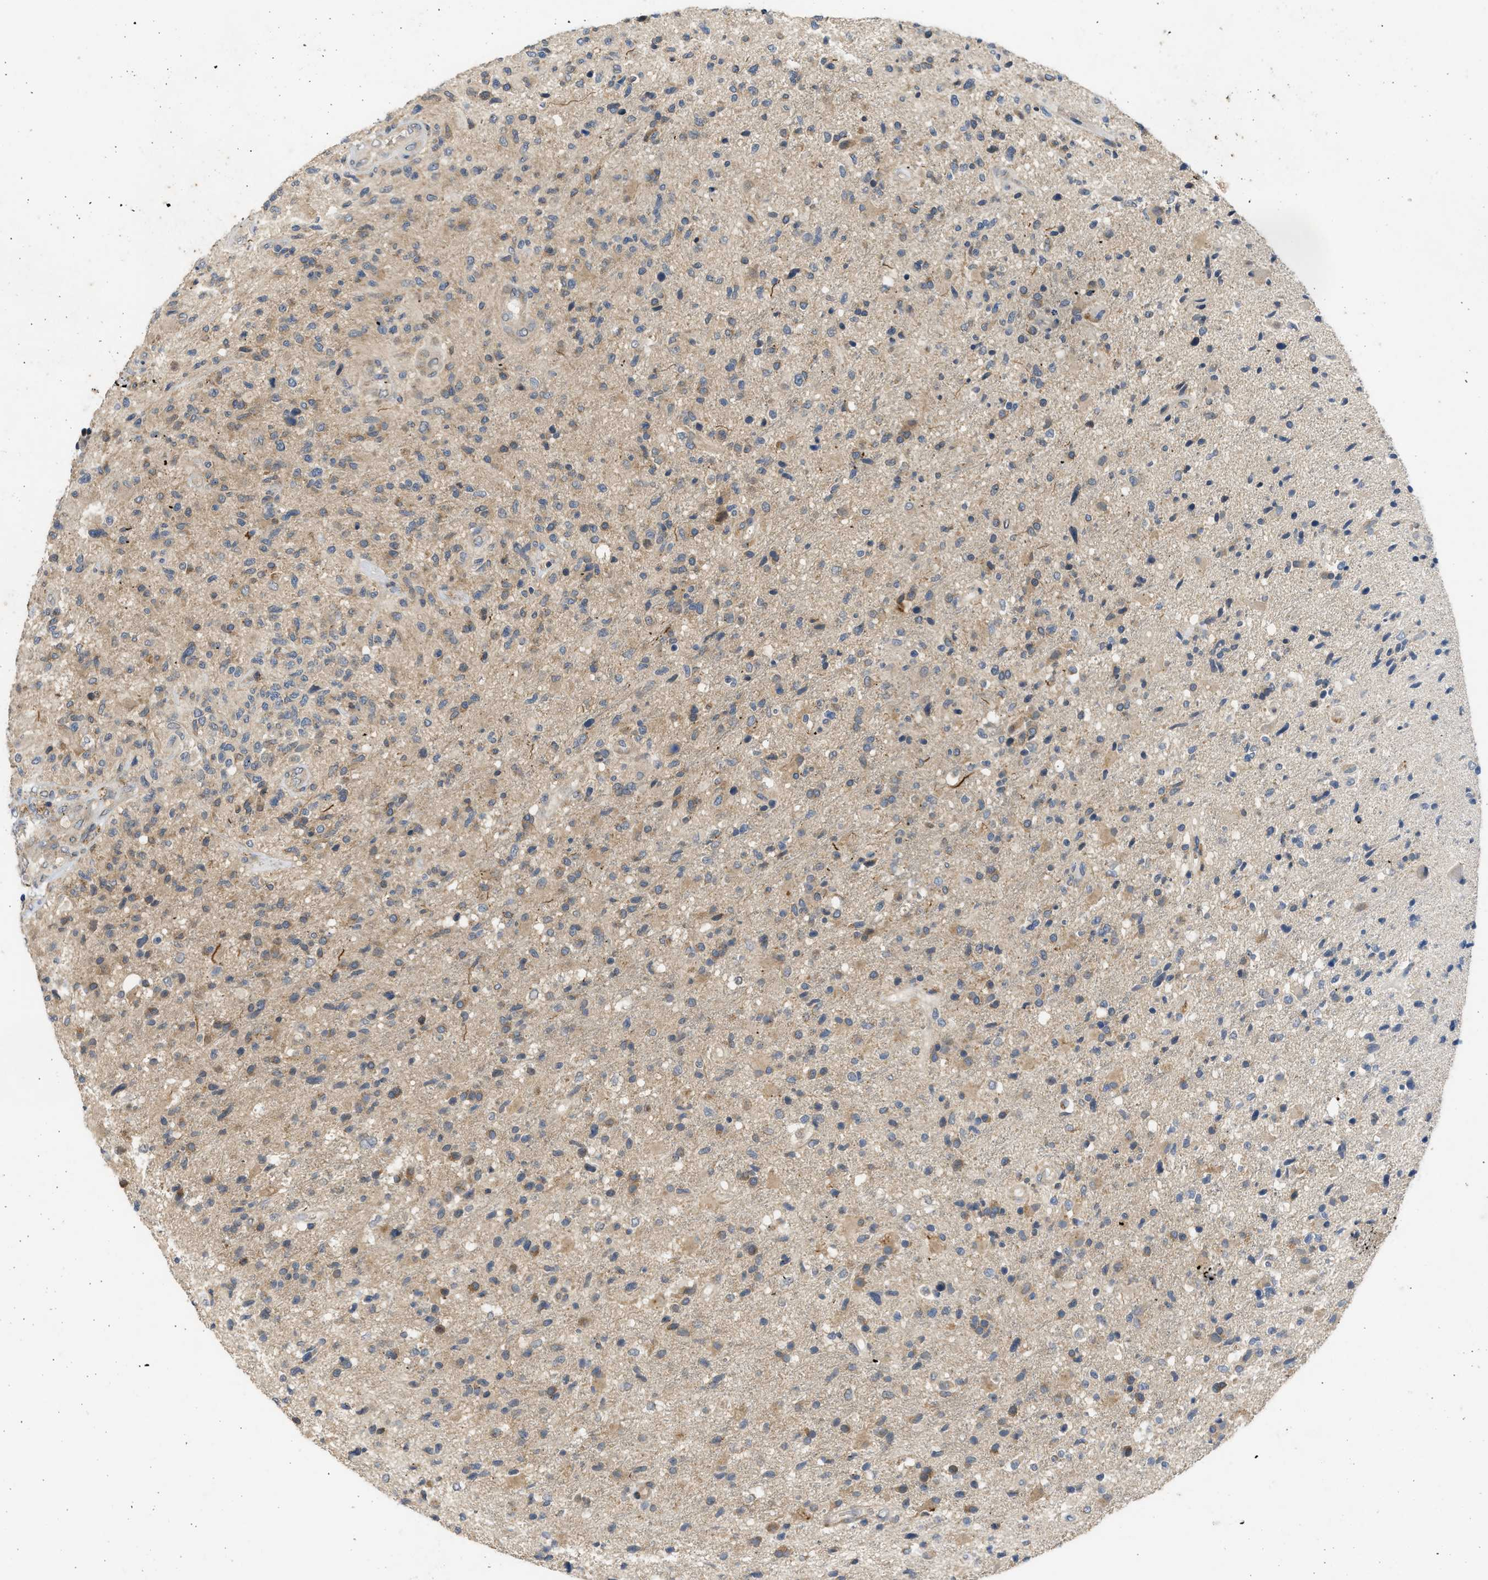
{"staining": {"intensity": "moderate", "quantity": "25%-75%", "location": "cytoplasmic/membranous"}, "tissue": "glioma", "cell_type": "Tumor cells", "image_type": "cancer", "snomed": [{"axis": "morphology", "description": "Glioma, malignant, High grade"}, {"axis": "topography", "description": "Brain"}], "caption": "High-magnification brightfield microscopy of glioma stained with DAB (3,3'-diaminobenzidine) (brown) and counterstained with hematoxylin (blue). tumor cells exhibit moderate cytoplasmic/membranous positivity is appreciated in approximately25%-75% of cells.", "gene": "CYP1A1", "patient": {"sex": "male", "age": 72}}